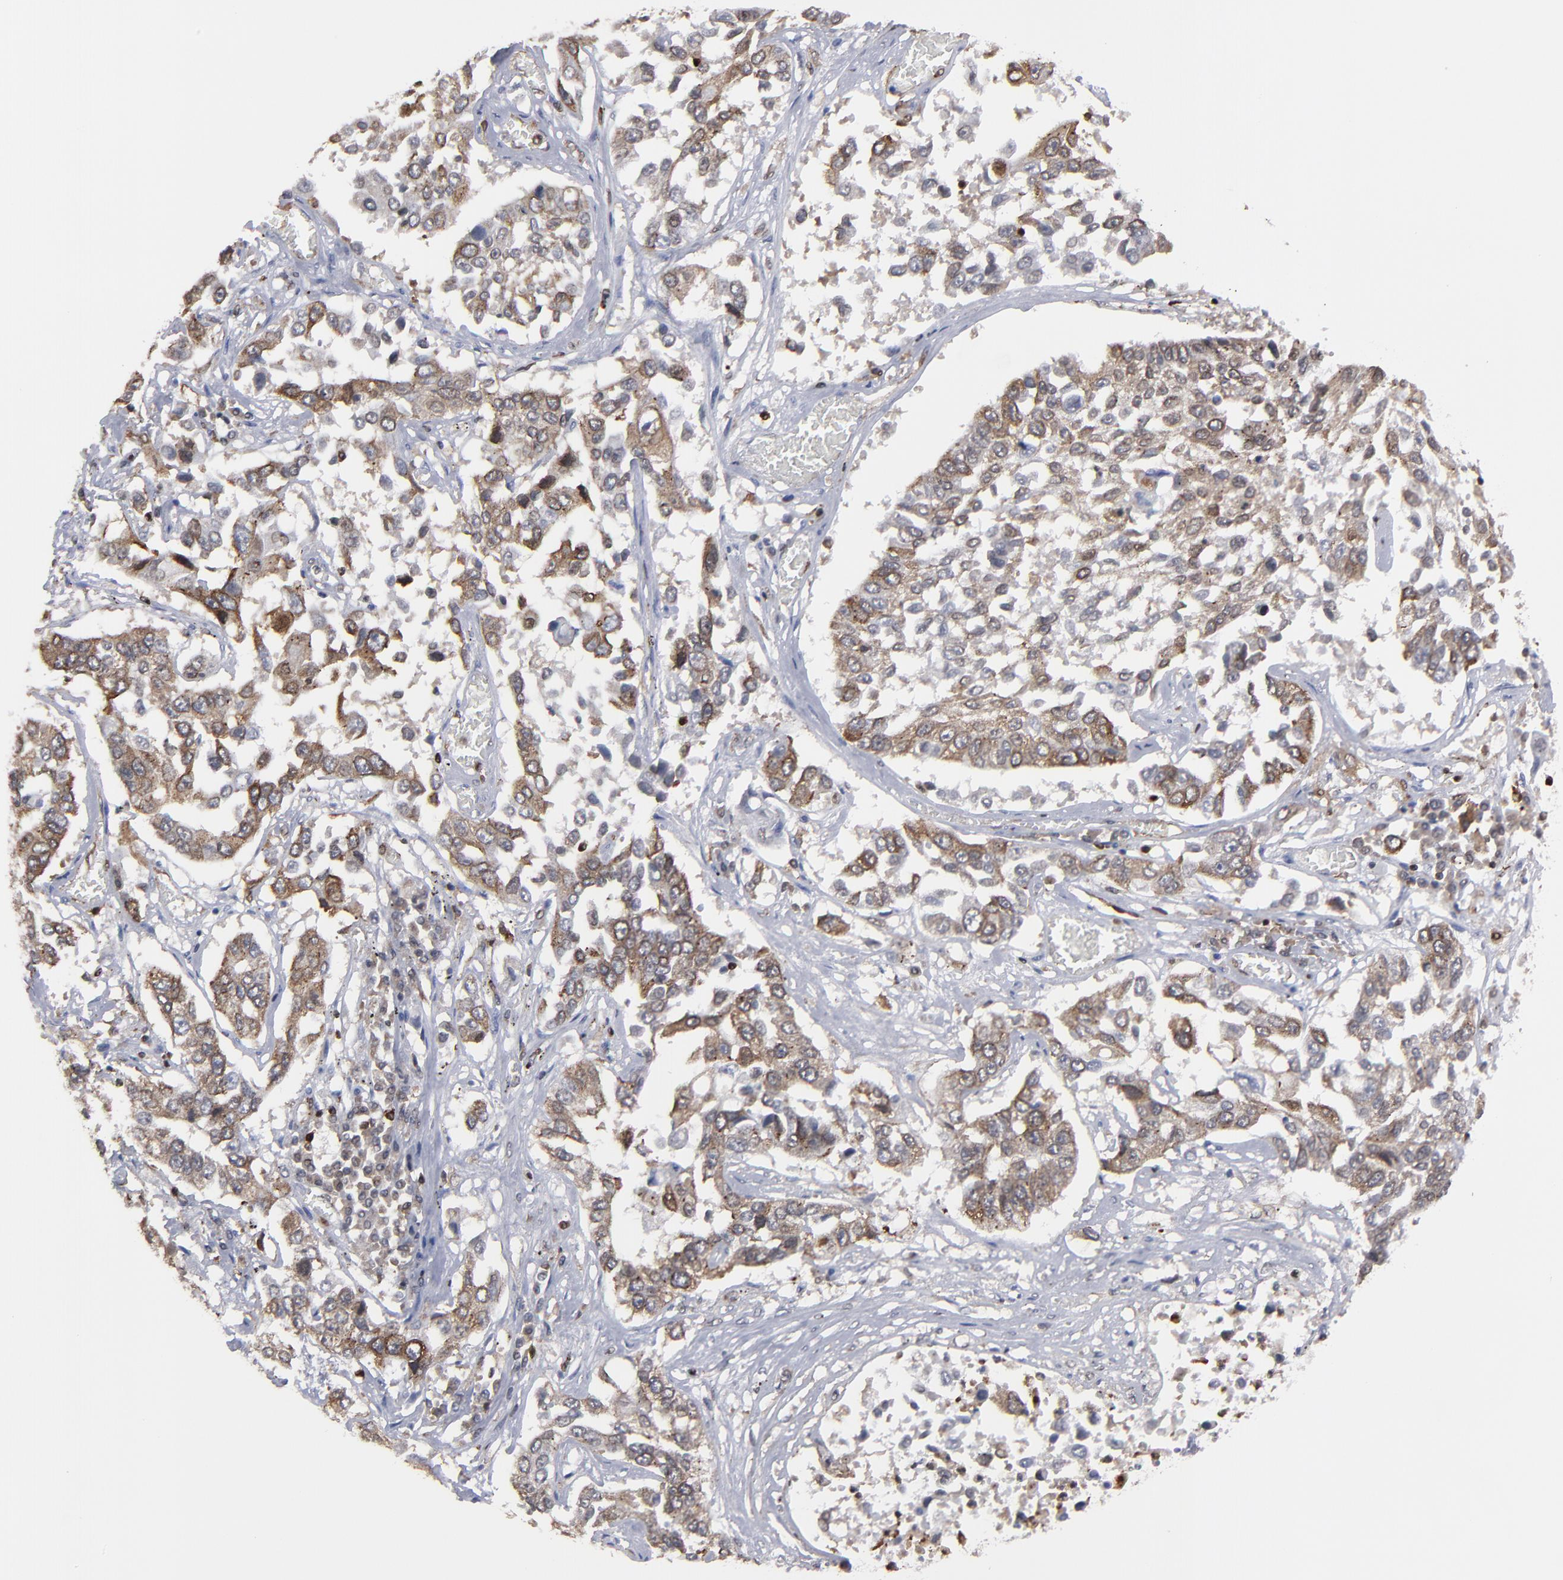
{"staining": {"intensity": "moderate", "quantity": ">75%", "location": "cytoplasmic/membranous"}, "tissue": "lung cancer", "cell_type": "Tumor cells", "image_type": "cancer", "snomed": [{"axis": "morphology", "description": "Squamous cell carcinoma, NOS"}, {"axis": "topography", "description": "Lung"}], "caption": "Immunohistochemistry (IHC) photomicrograph of human lung cancer (squamous cell carcinoma) stained for a protein (brown), which shows medium levels of moderate cytoplasmic/membranous expression in approximately >75% of tumor cells.", "gene": "KIAA2026", "patient": {"sex": "male", "age": 71}}